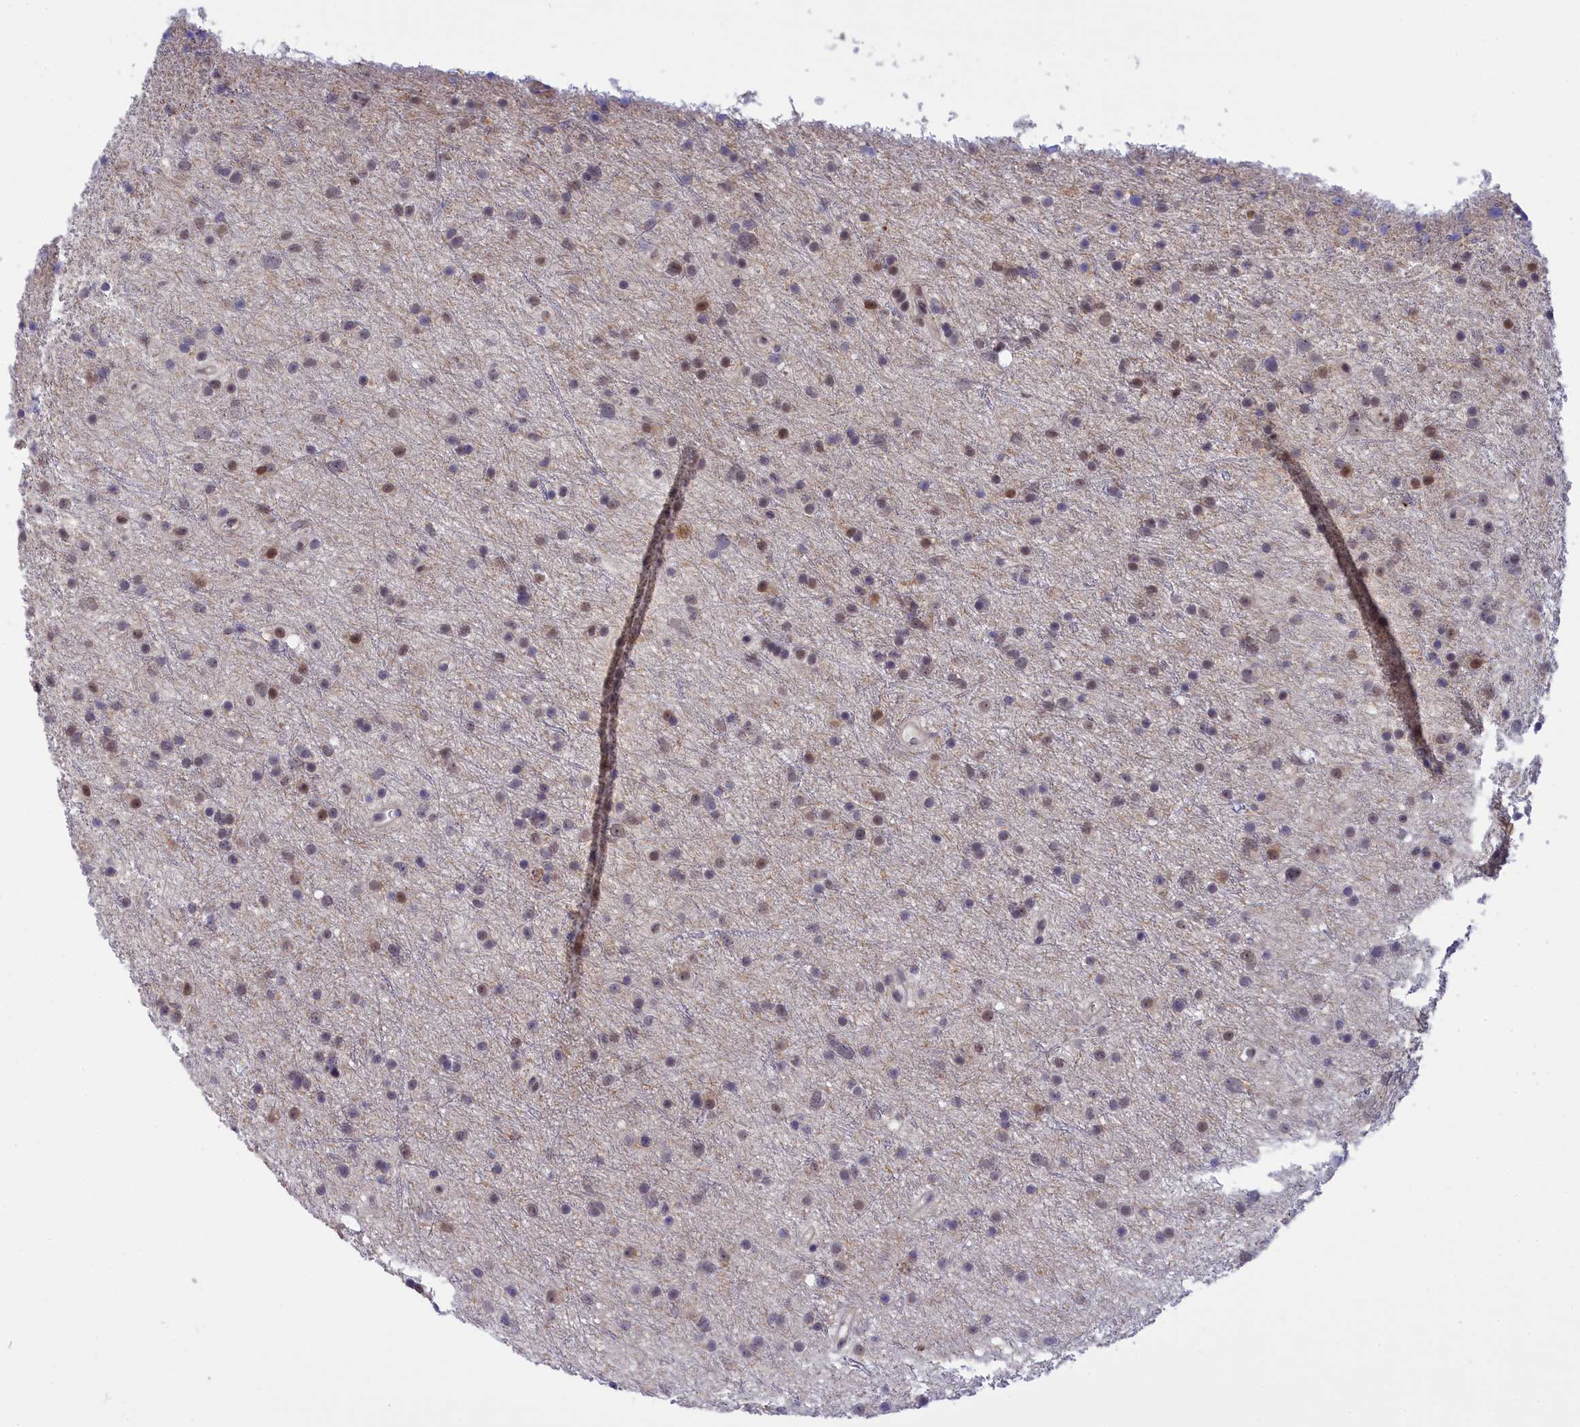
{"staining": {"intensity": "moderate", "quantity": "<25%", "location": "nuclear"}, "tissue": "glioma", "cell_type": "Tumor cells", "image_type": "cancer", "snomed": [{"axis": "morphology", "description": "Glioma, malignant, Low grade"}, {"axis": "topography", "description": "Cerebral cortex"}], "caption": "Glioma stained for a protein demonstrates moderate nuclear positivity in tumor cells.", "gene": "KCTD14", "patient": {"sex": "female", "age": 39}}